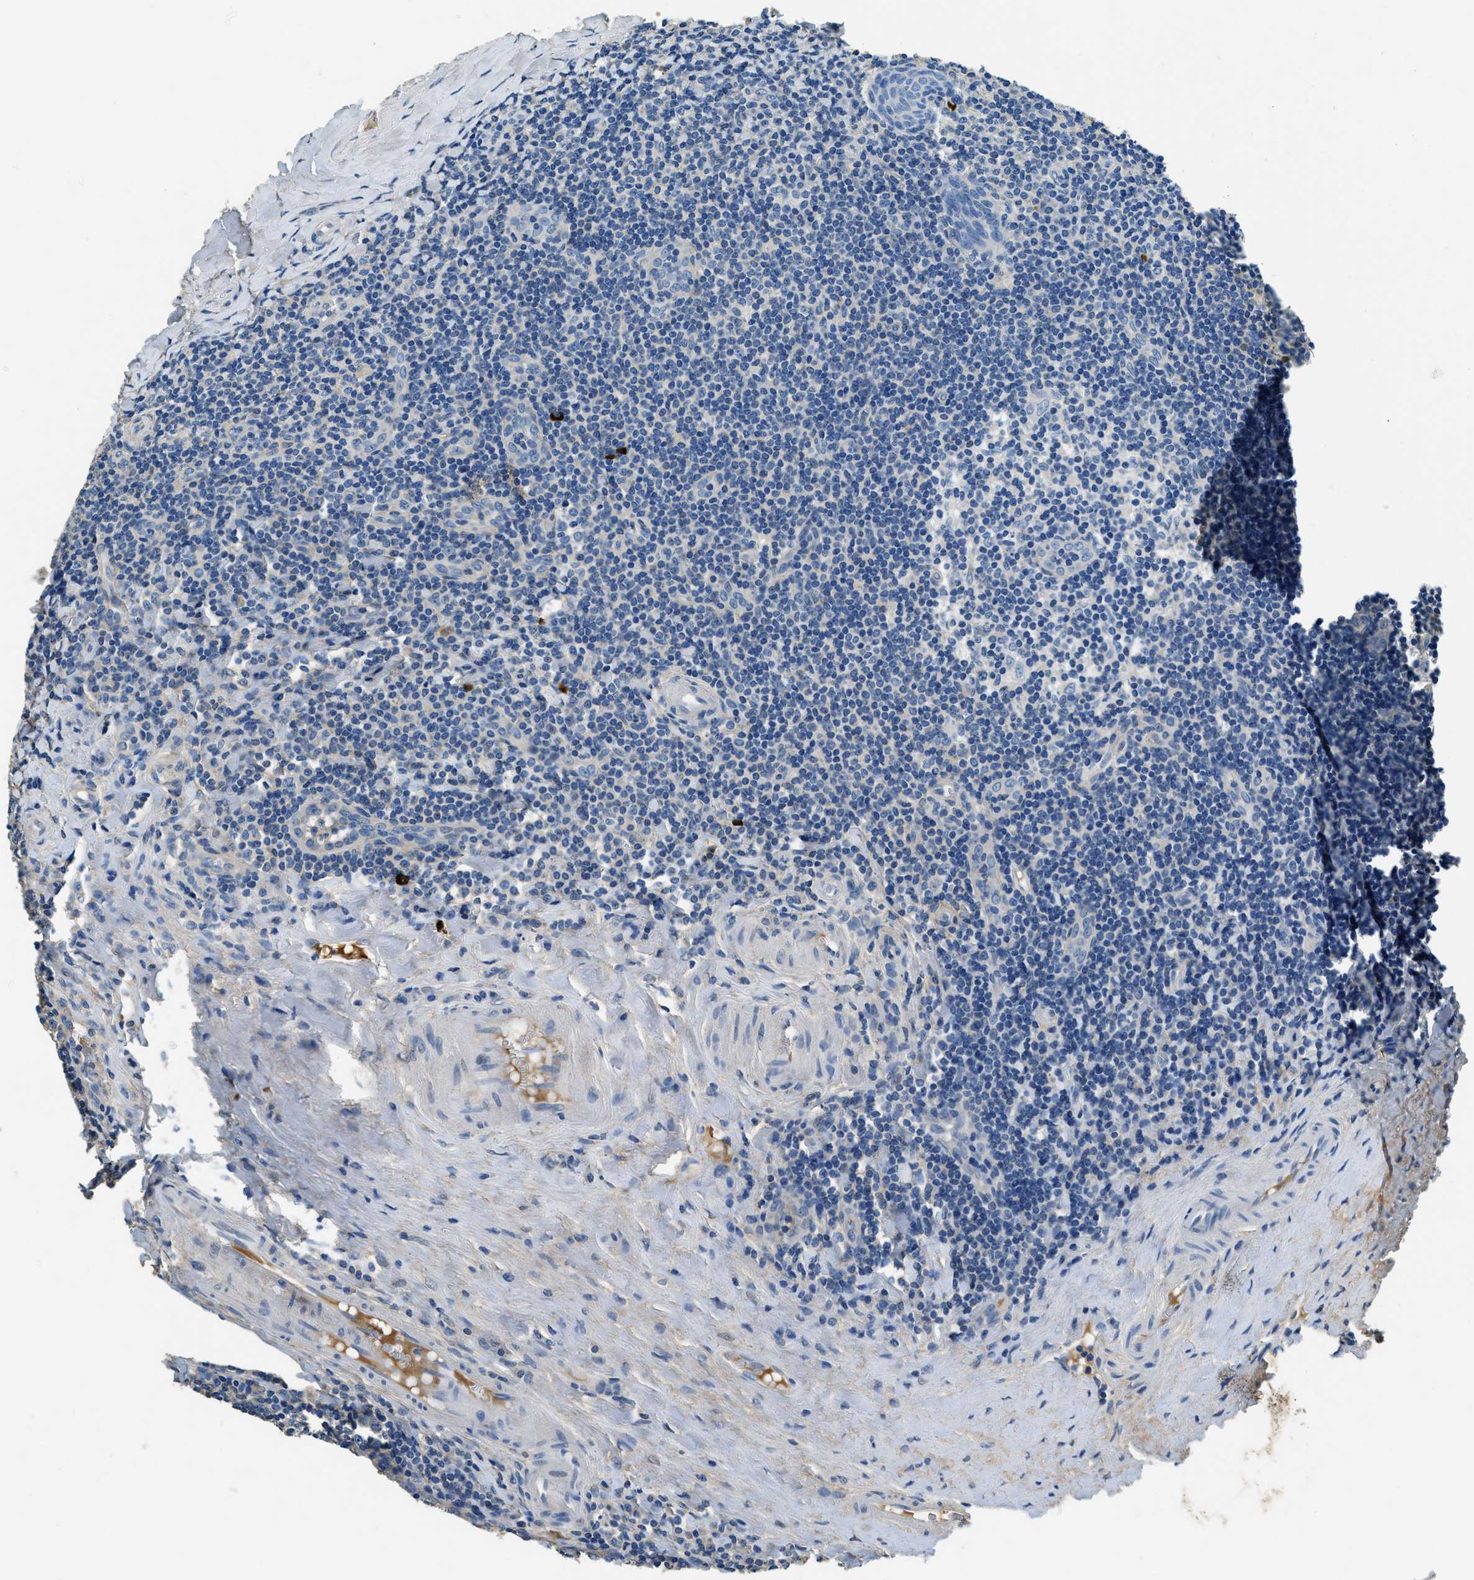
{"staining": {"intensity": "strong", "quantity": "<25%", "location": "cytoplasmic/membranous"}, "tissue": "tonsil", "cell_type": "Germinal center cells", "image_type": "normal", "snomed": [{"axis": "morphology", "description": "Normal tissue, NOS"}, {"axis": "topography", "description": "Tonsil"}], "caption": "Immunohistochemical staining of normal tonsil demonstrates <25% levels of strong cytoplasmic/membranous protein staining in approximately <25% of germinal center cells. (DAB (3,3'-diaminobenzidine) IHC with brightfield microscopy, high magnification).", "gene": "TMEM186", "patient": {"sex": "male", "age": 37}}